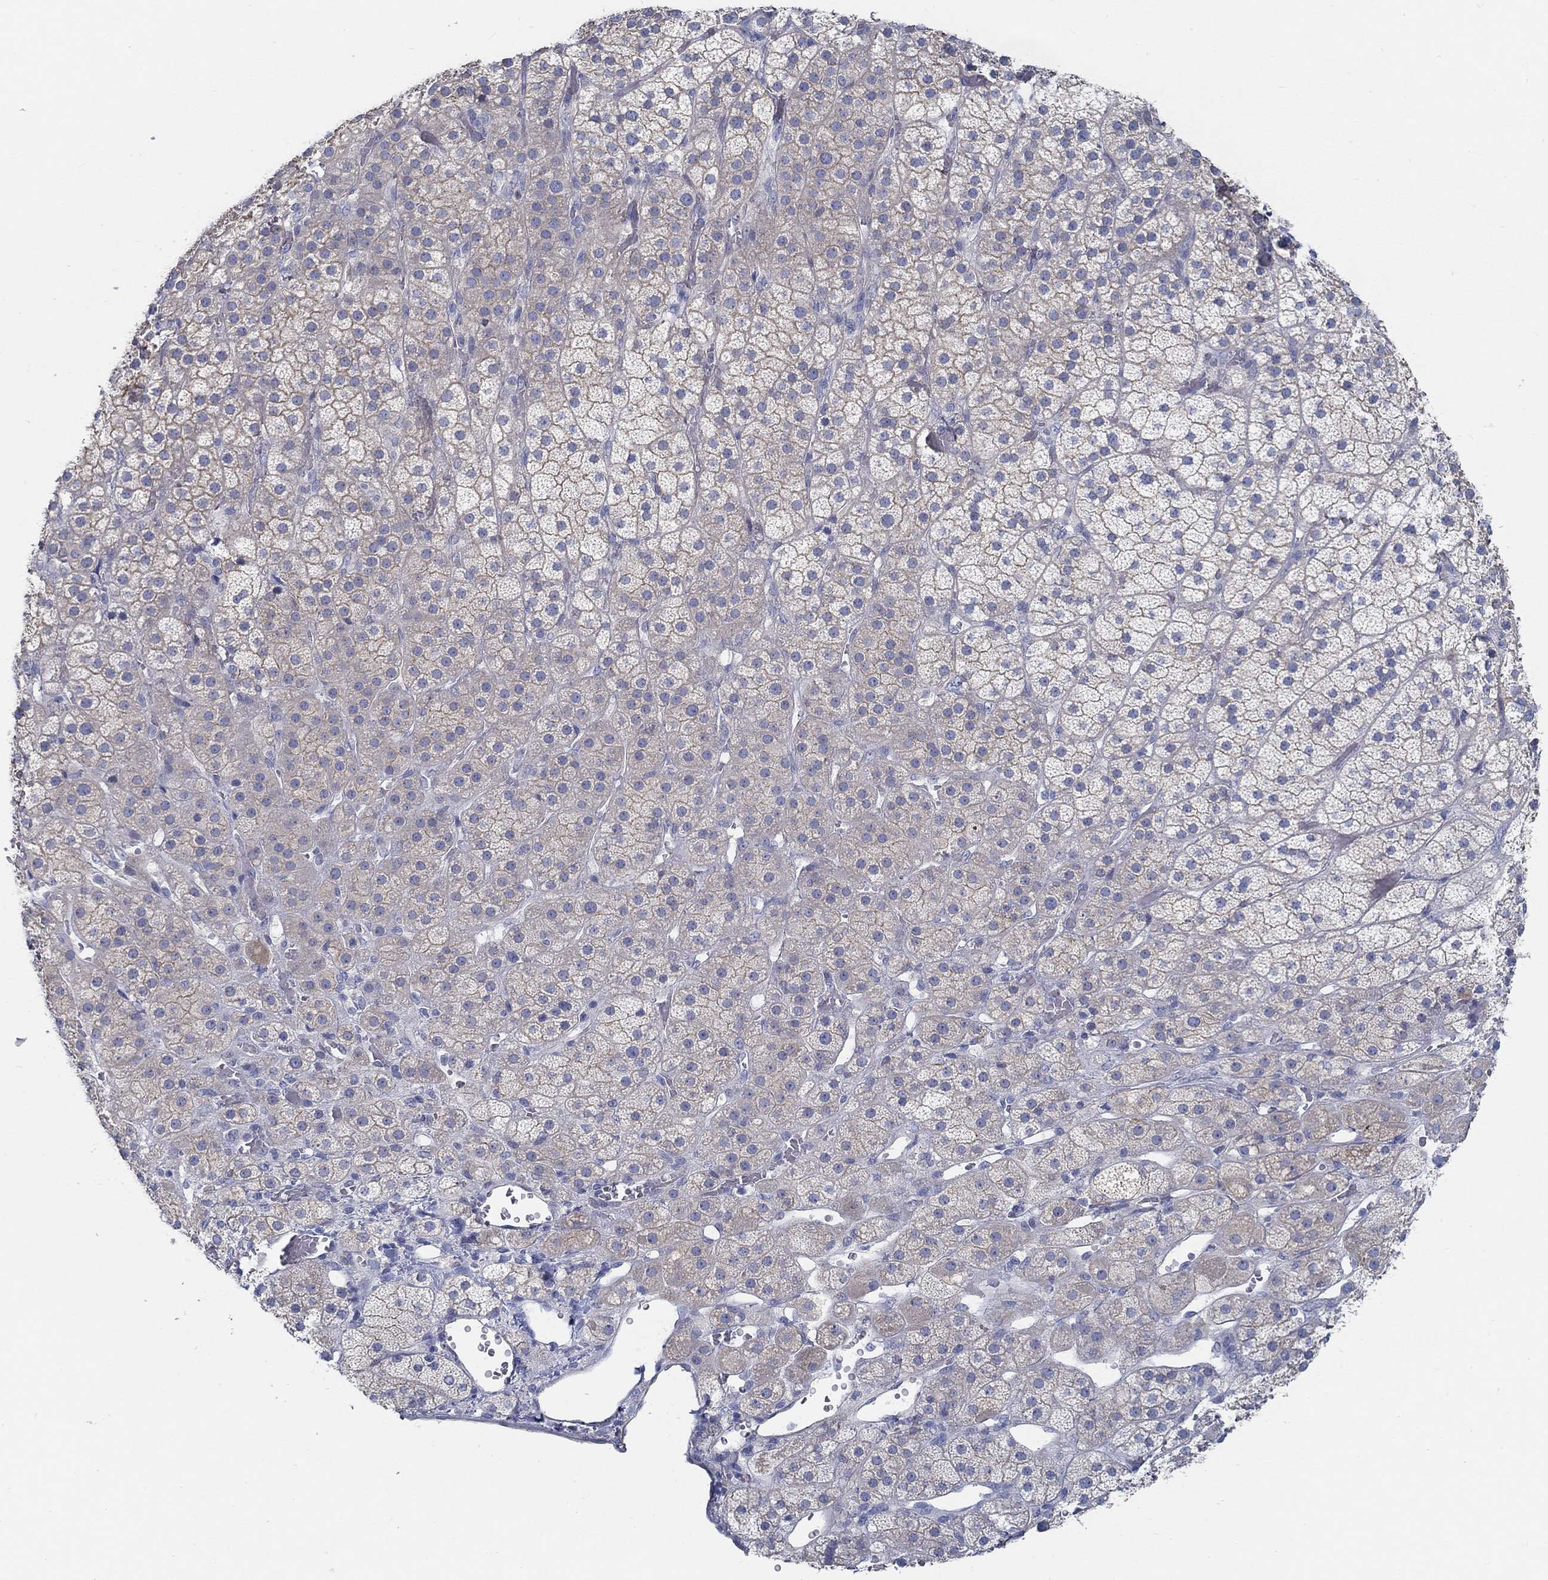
{"staining": {"intensity": "moderate", "quantity": "<25%", "location": "cytoplasmic/membranous"}, "tissue": "adrenal gland", "cell_type": "Glandular cells", "image_type": "normal", "snomed": [{"axis": "morphology", "description": "Normal tissue, NOS"}, {"axis": "topography", "description": "Adrenal gland"}], "caption": "This is a micrograph of immunohistochemistry staining of benign adrenal gland, which shows moderate staining in the cytoplasmic/membranous of glandular cells.", "gene": "BBOF1", "patient": {"sex": "male", "age": 57}}